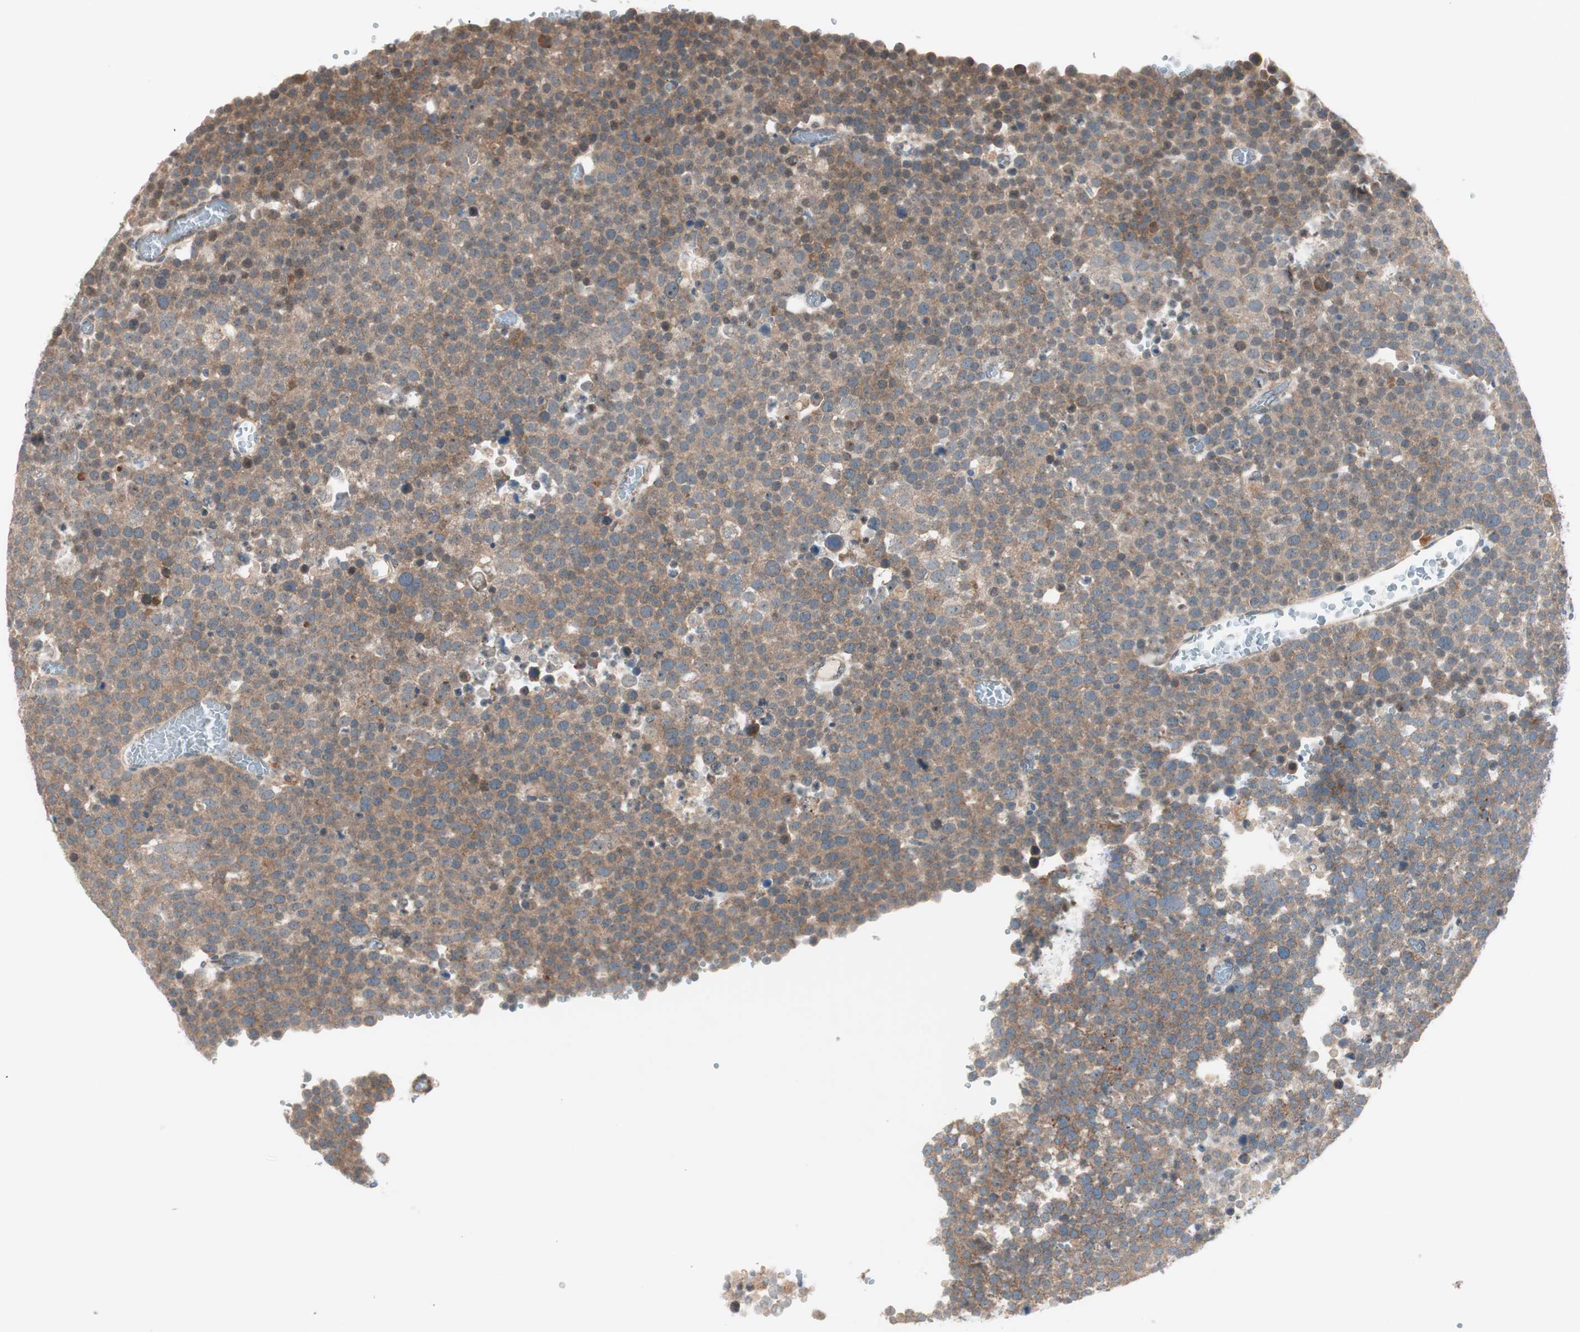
{"staining": {"intensity": "moderate", "quantity": ">75%", "location": "cytoplasmic/membranous"}, "tissue": "testis cancer", "cell_type": "Tumor cells", "image_type": "cancer", "snomed": [{"axis": "morphology", "description": "Seminoma, NOS"}, {"axis": "topography", "description": "Testis"}], "caption": "Testis cancer (seminoma) stained with immunohistochemistry demonstrates moderate cytoplasmic/membranous expression in about >75% of tumor cells.", "gene": "CCL14", "patient": {"sex": "male", "age": 71}}